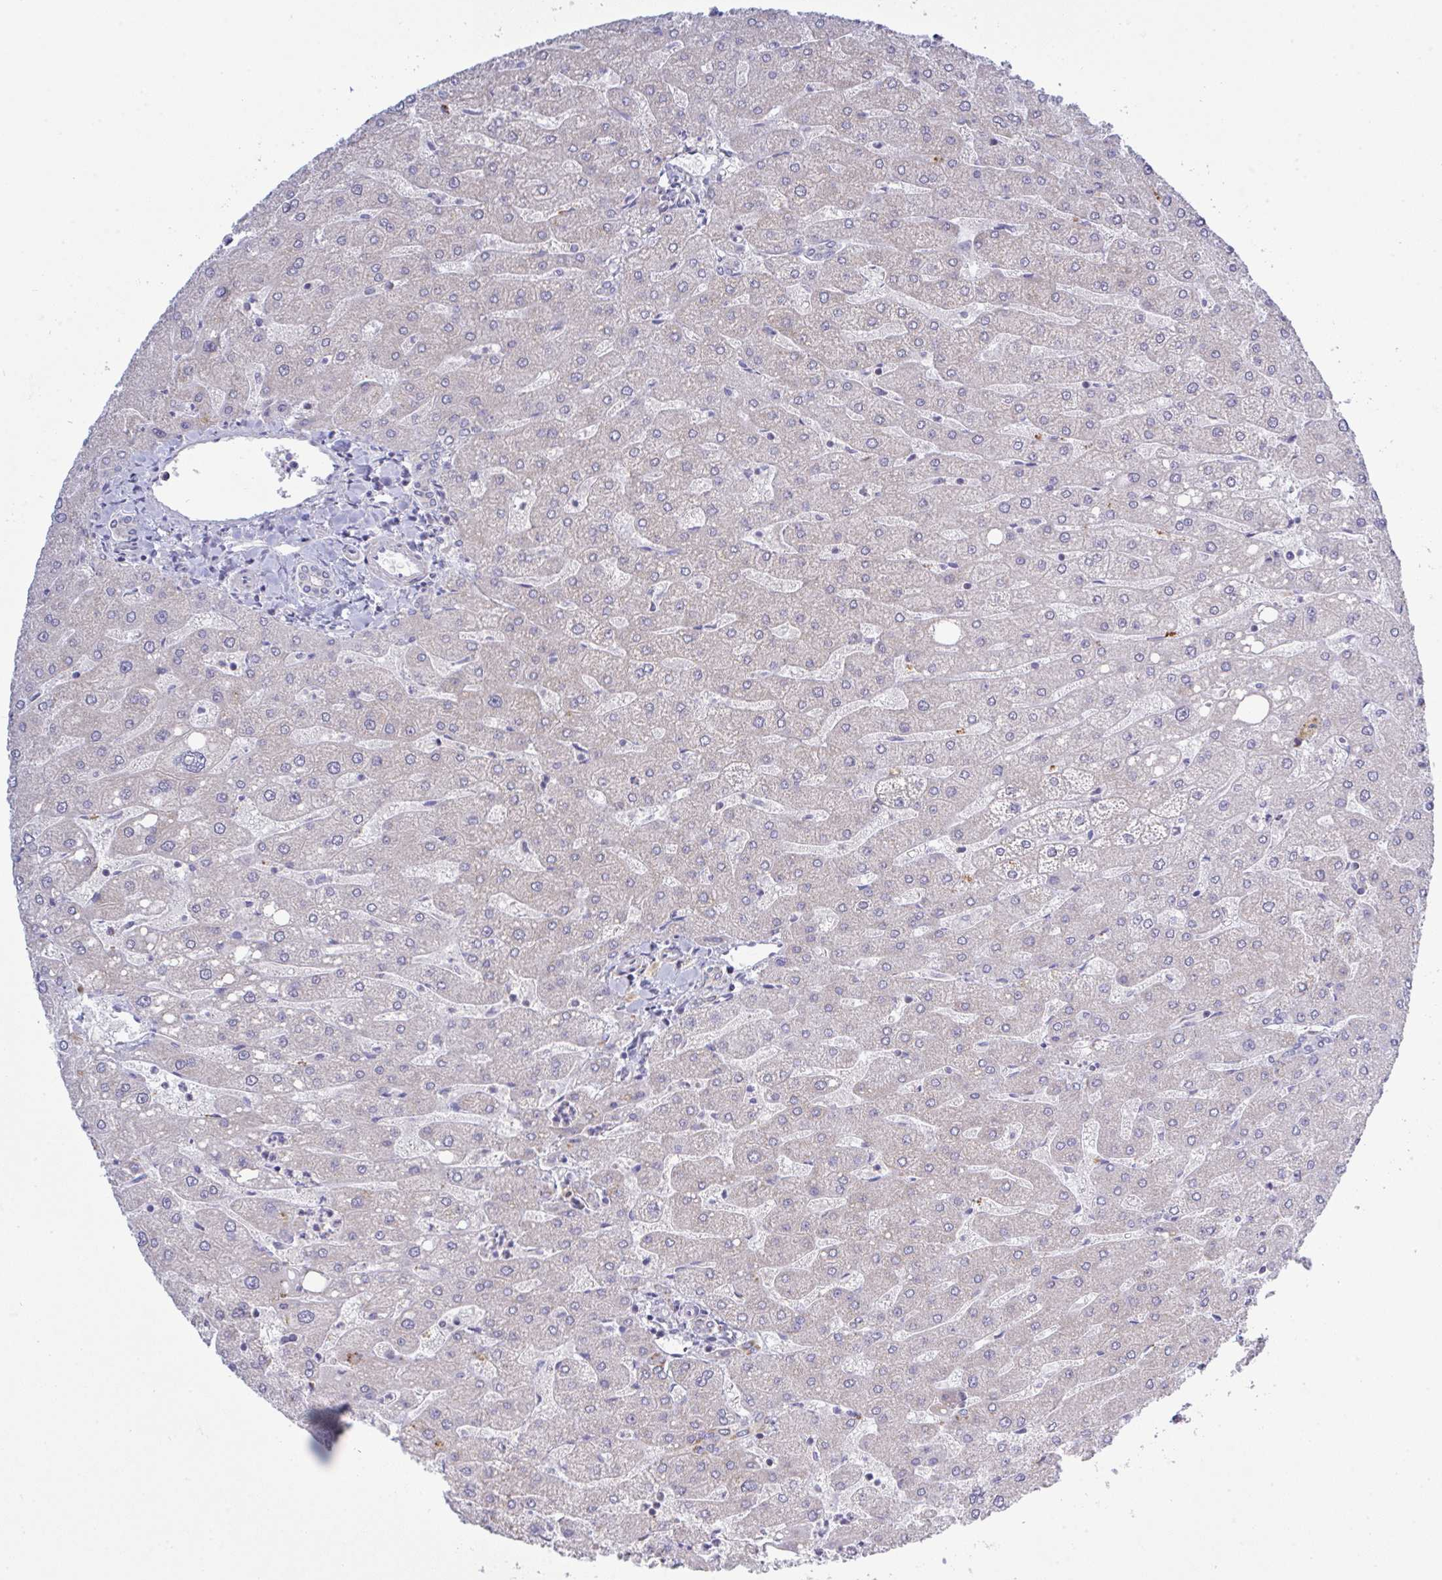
{"staining": {"intensity": "negative", "quantity": "none", "location": "none"}, "tissue": "liver", "cell_type": "Cholangiocytes", "image_type": "normal", "snomed": [{"axis": "morphology", "description": "Normal tissue, NOS"}, {"axis": "topography", "description": "Liver"}], "caption": "High power microscopy image of an immunohistochemistry (IHC) image of benign liver, revealing no significant expression in cholangiocytes.", "gene": "NDUFA7", "patient": {"sex": "male", "age": 67}}